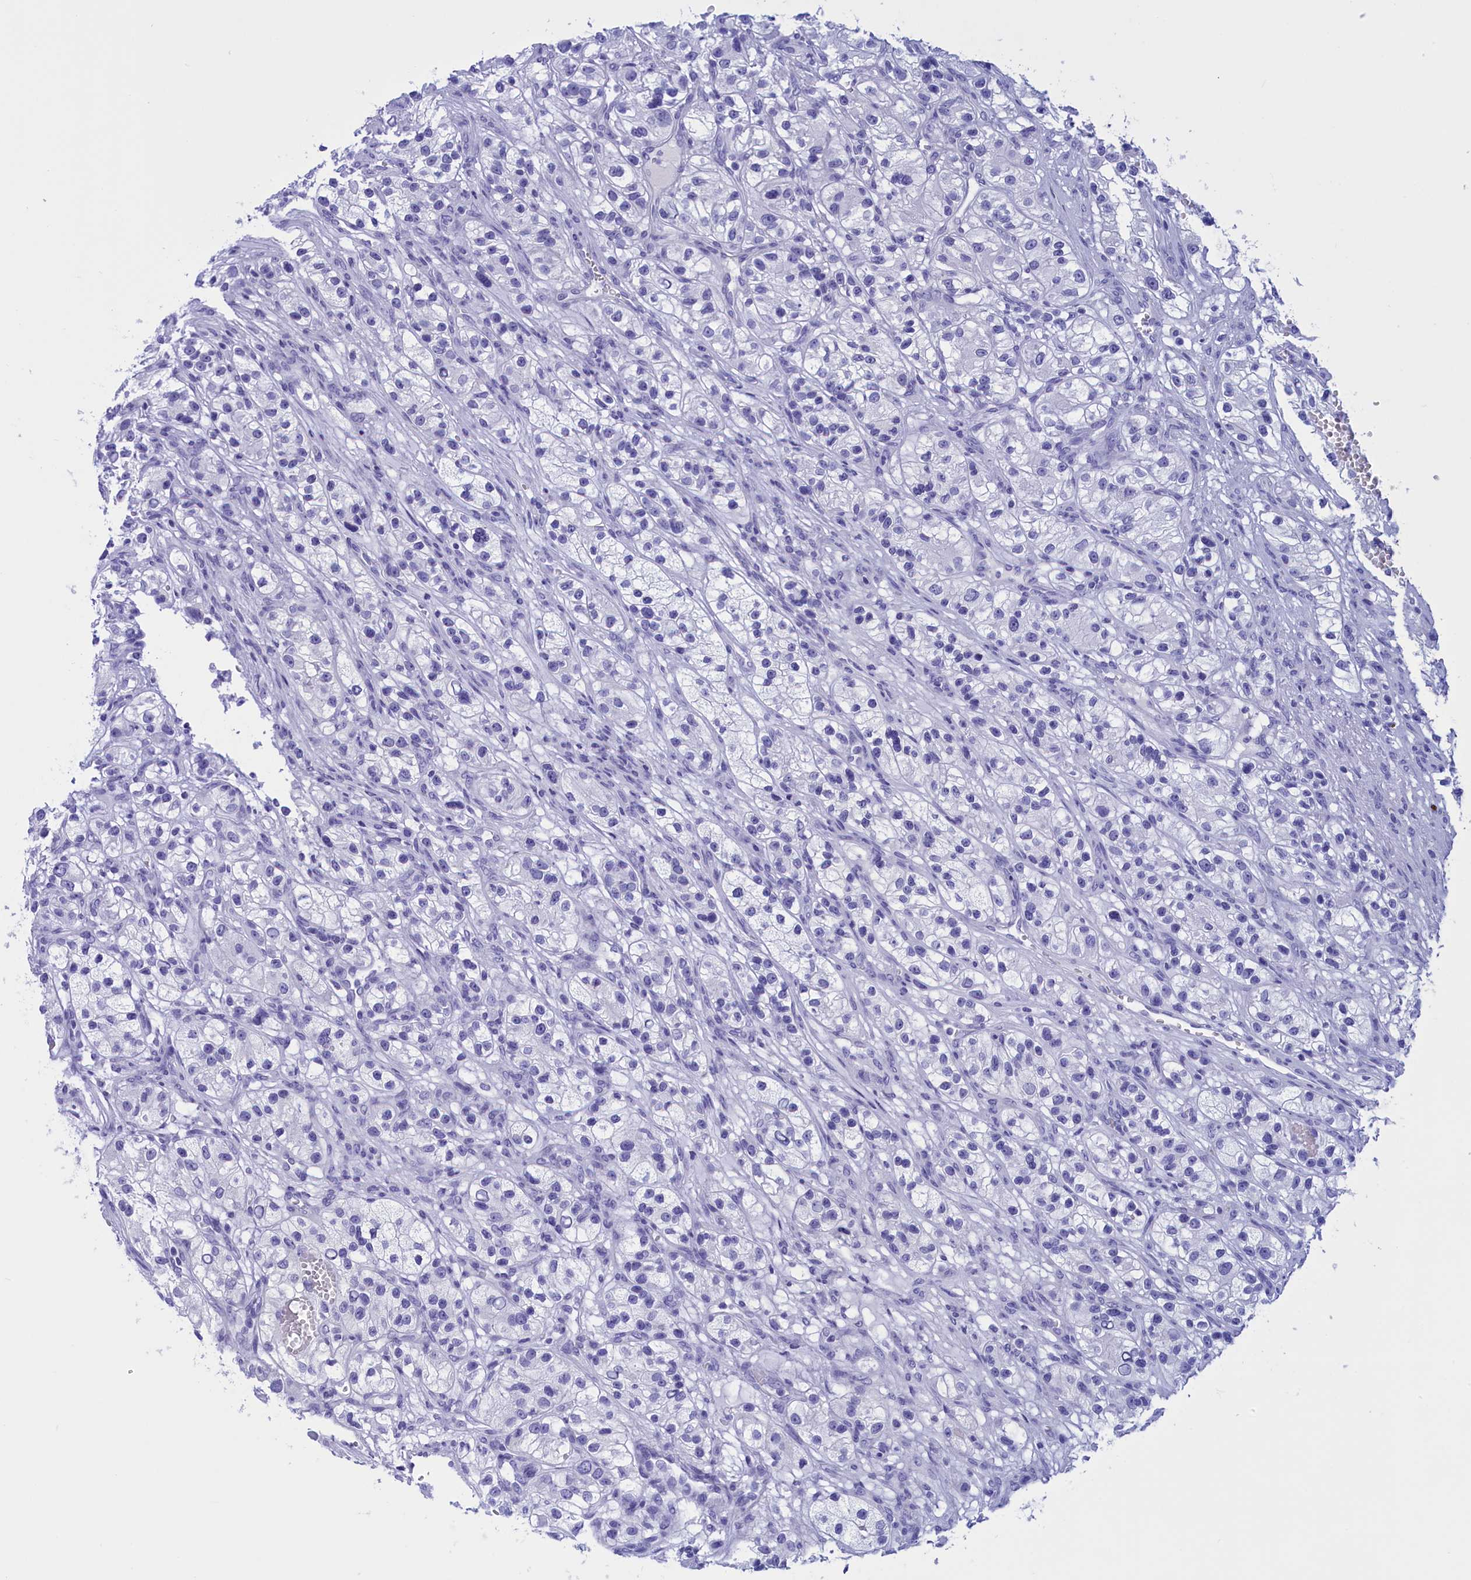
{"staining": {"intensity": "negative", "quantity": "none", "location": "none"}, "tissue": "renal cancer", "cell_type": "Tumor cells", "image_type": "cancer", "snomed": [{"axis": "morphology", "description": "Adenocarcinoma, NOS"}, {"axis": "topography", "description": "Kidney"}], "caption": "DAB (3,3'-diaminobenzidine) immunohistochemical staining of adenocarcinoma (renal) displays no significant positivity in tumor cells.", "gene": "BRI3", "patient": {"sex": "female", "age": 57}}